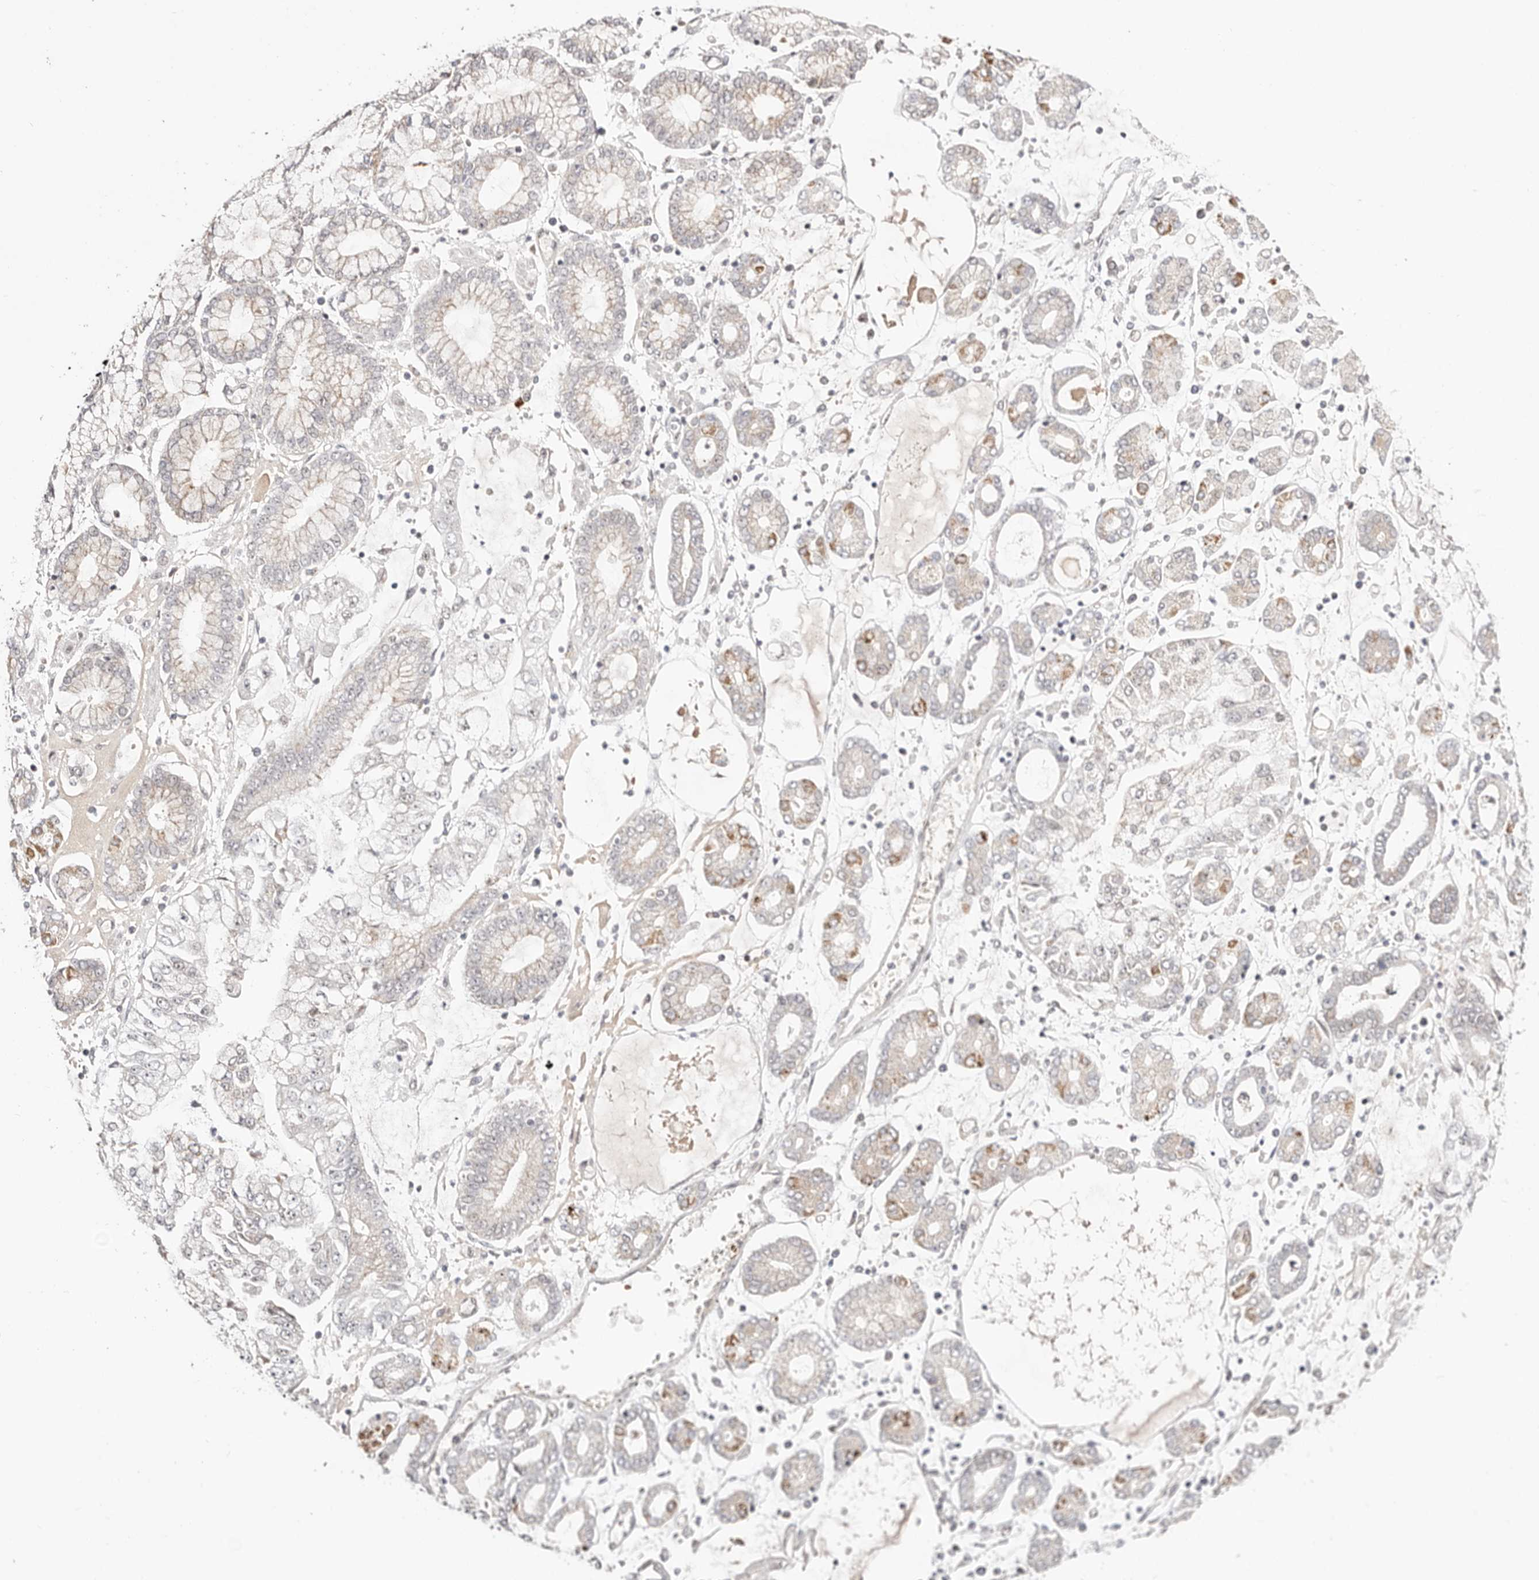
{"staining": {"intensity": "negative", "quantity": "none", "location": "none"}, "tissue": "stomach cancer", "cell_type": "Tumor cells", "image_type": "cancer", "snomed": [{"axis": "morphology", "description": "Adenocarcinoma, NOS"}, {"axis": "topography", "description": "Stomach"}], "caption": "This photomicrograph is of stomach cancer stained with immunohistochemistry (IHC) to label a protein in brown with the nuclei are counter-stained blue. There is no positivity in tumor cells. The staining is performed using DAB brown chromogen with nuclei counter-stained in using hematoxylin.", "gene": "WRN", "patient": {"sex": "male", "age": 76}}